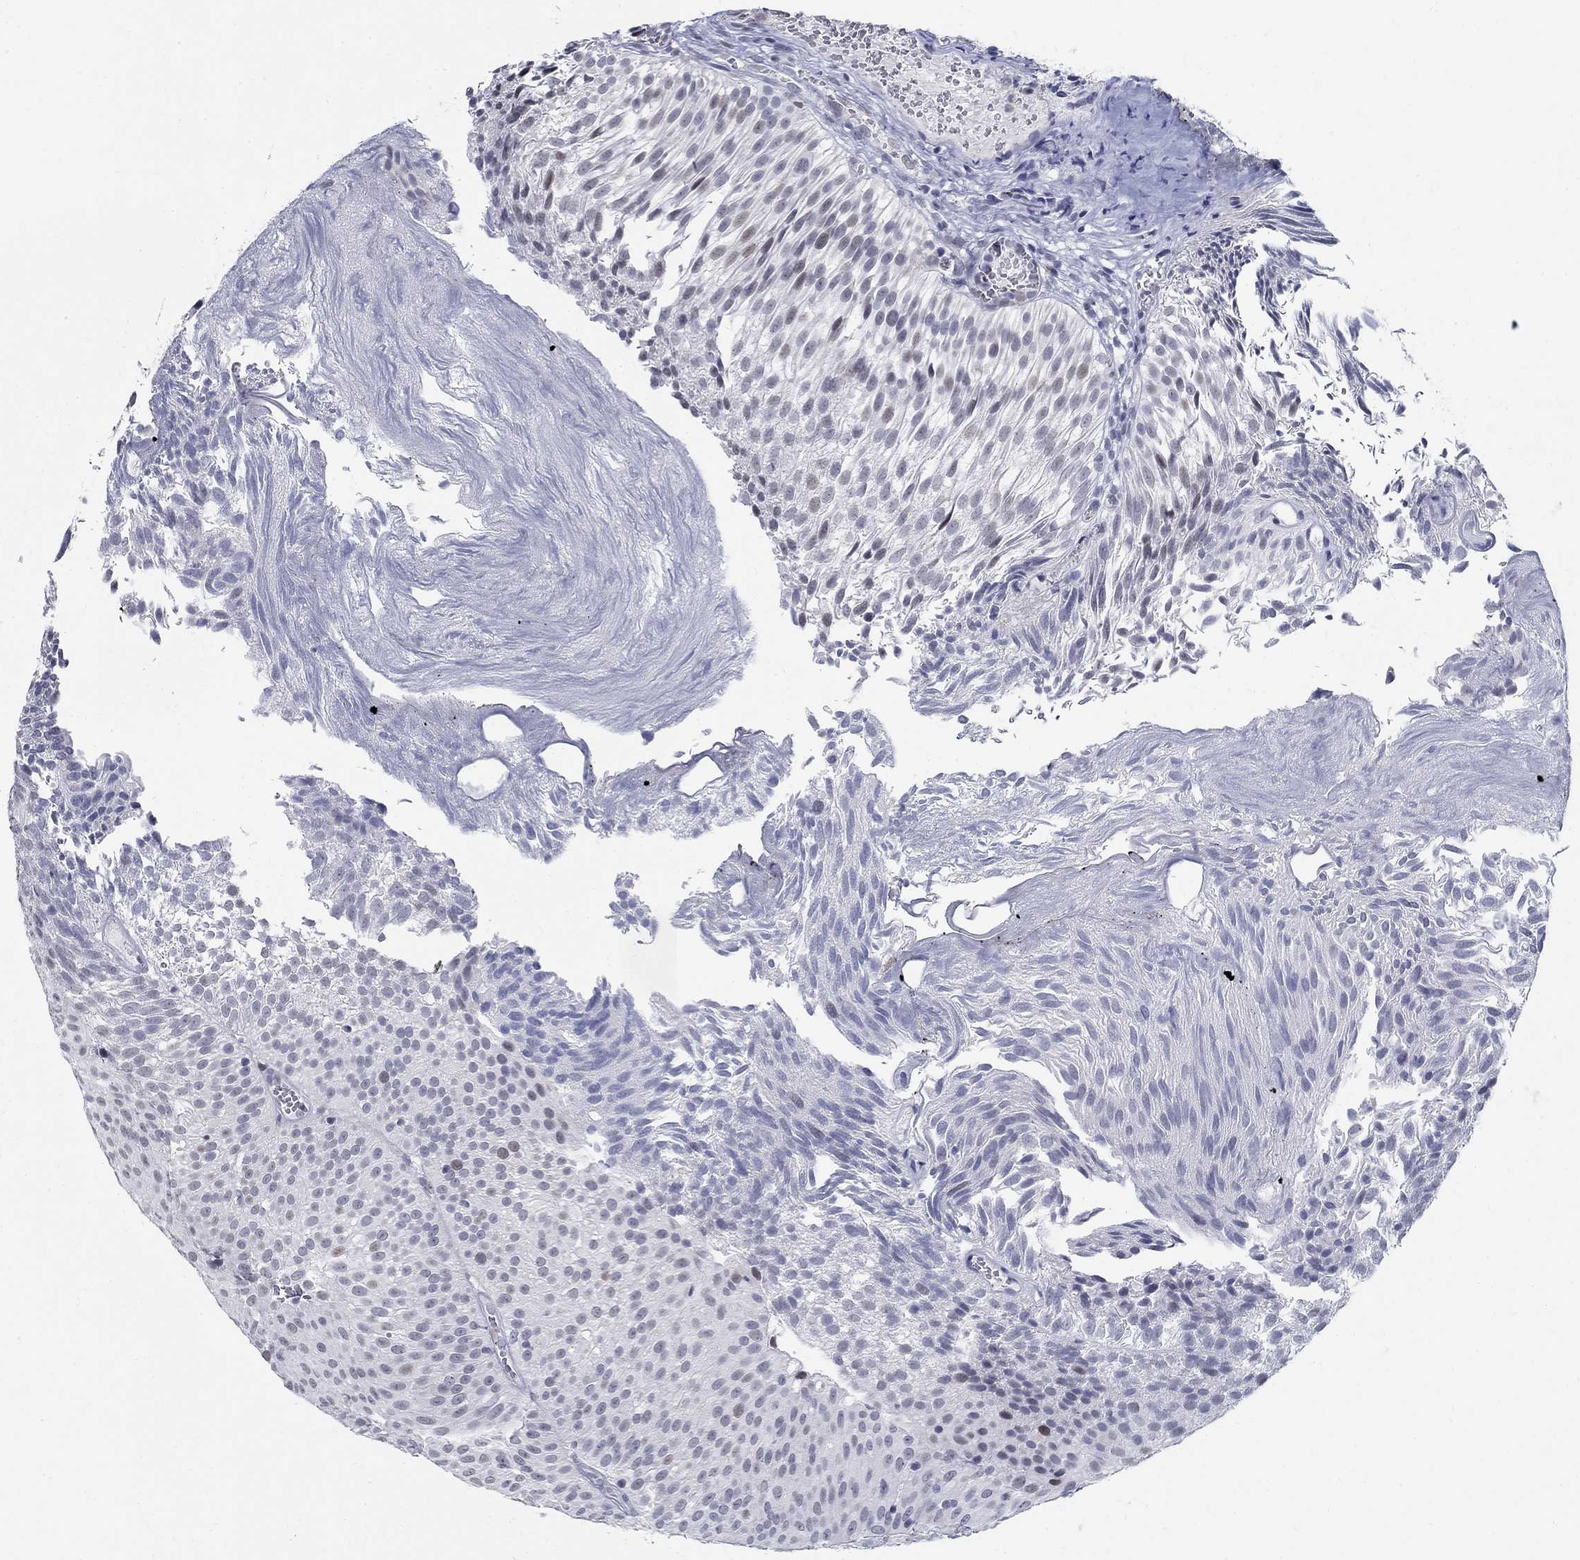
{"staining": {"intensity": "negative", "quantity": "none", "location": "none"}, "tissue": "urothelial cancer", "cell_type": "Tumor cells", "image_type": "cancer", "snomed": [{"axis": "morphology", "description": "Urothelial carcinoma, Low grade"}, {"axis": "topography", "description": "Urinary bladder"}], "caption": "This is an immunohistochemistry (IHC) histopathology image of human urothelial carcinoma (low-grade). There is no staining in tumor cells.", "gene": "BHLHE22", "patient": {"sex": "male", "age": 65}}